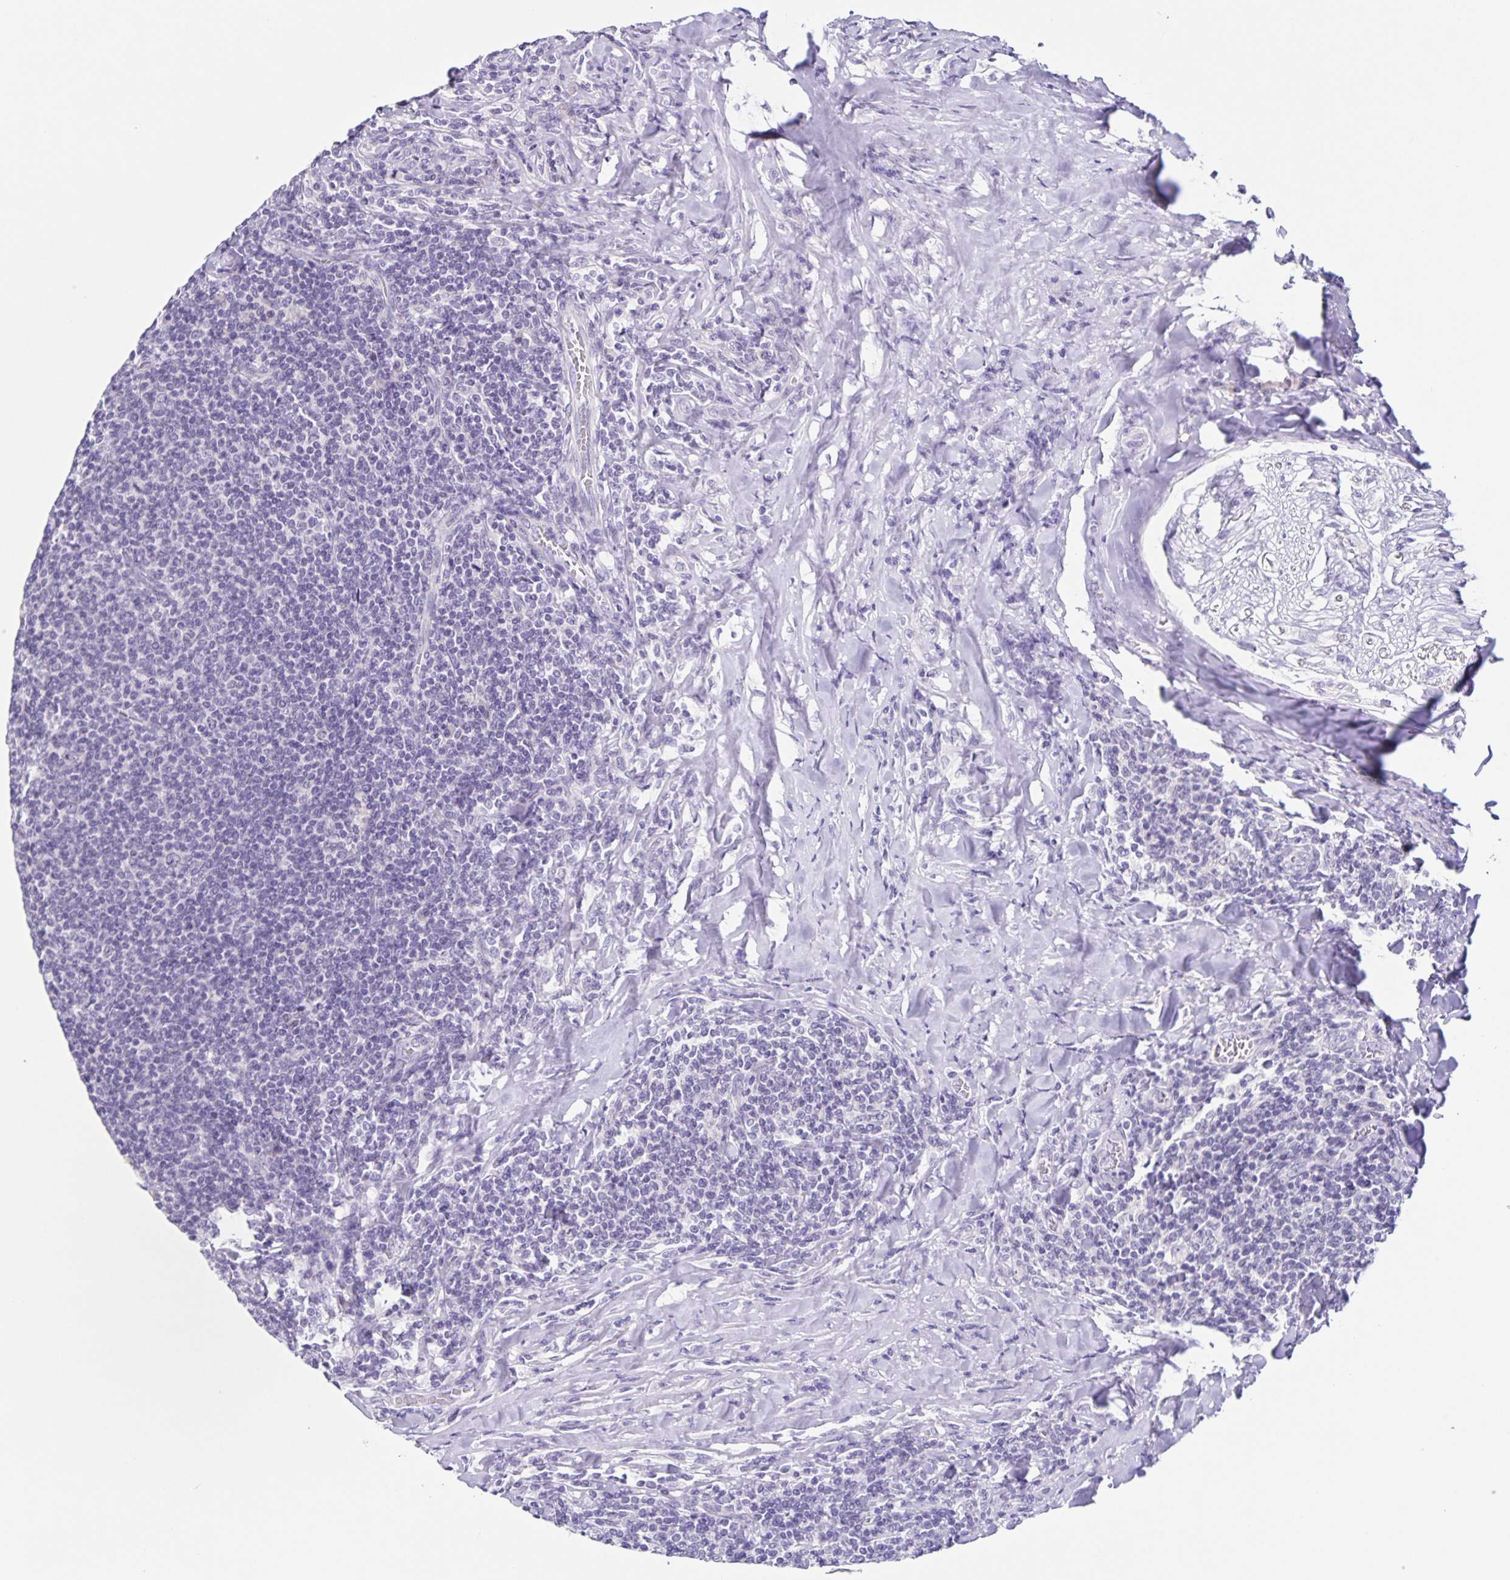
{"staining": {"intensity": "negative", "quantity": "none", "location": "none"}, "tissue": "lymphoma", "cell_type": "Tumor cells", "image_type": "cancer", "snomed": [{"axis": "morphology", "description": "Malignant lymphoma, non-Hodgkin's type, Low grade"}, {"axis": "topography", "description": "Lymph node"}], "caption": "This is a histopathology image of immunohistochemistry staining of malignant lymphoma, non-Hodgkin's type (low-grade), which shows no expression in tumor cells. (IHC, brightfield microscopy, high magnification).", "gene": "SLC12A3", "patient": {"sex": "male", "age": 52}}